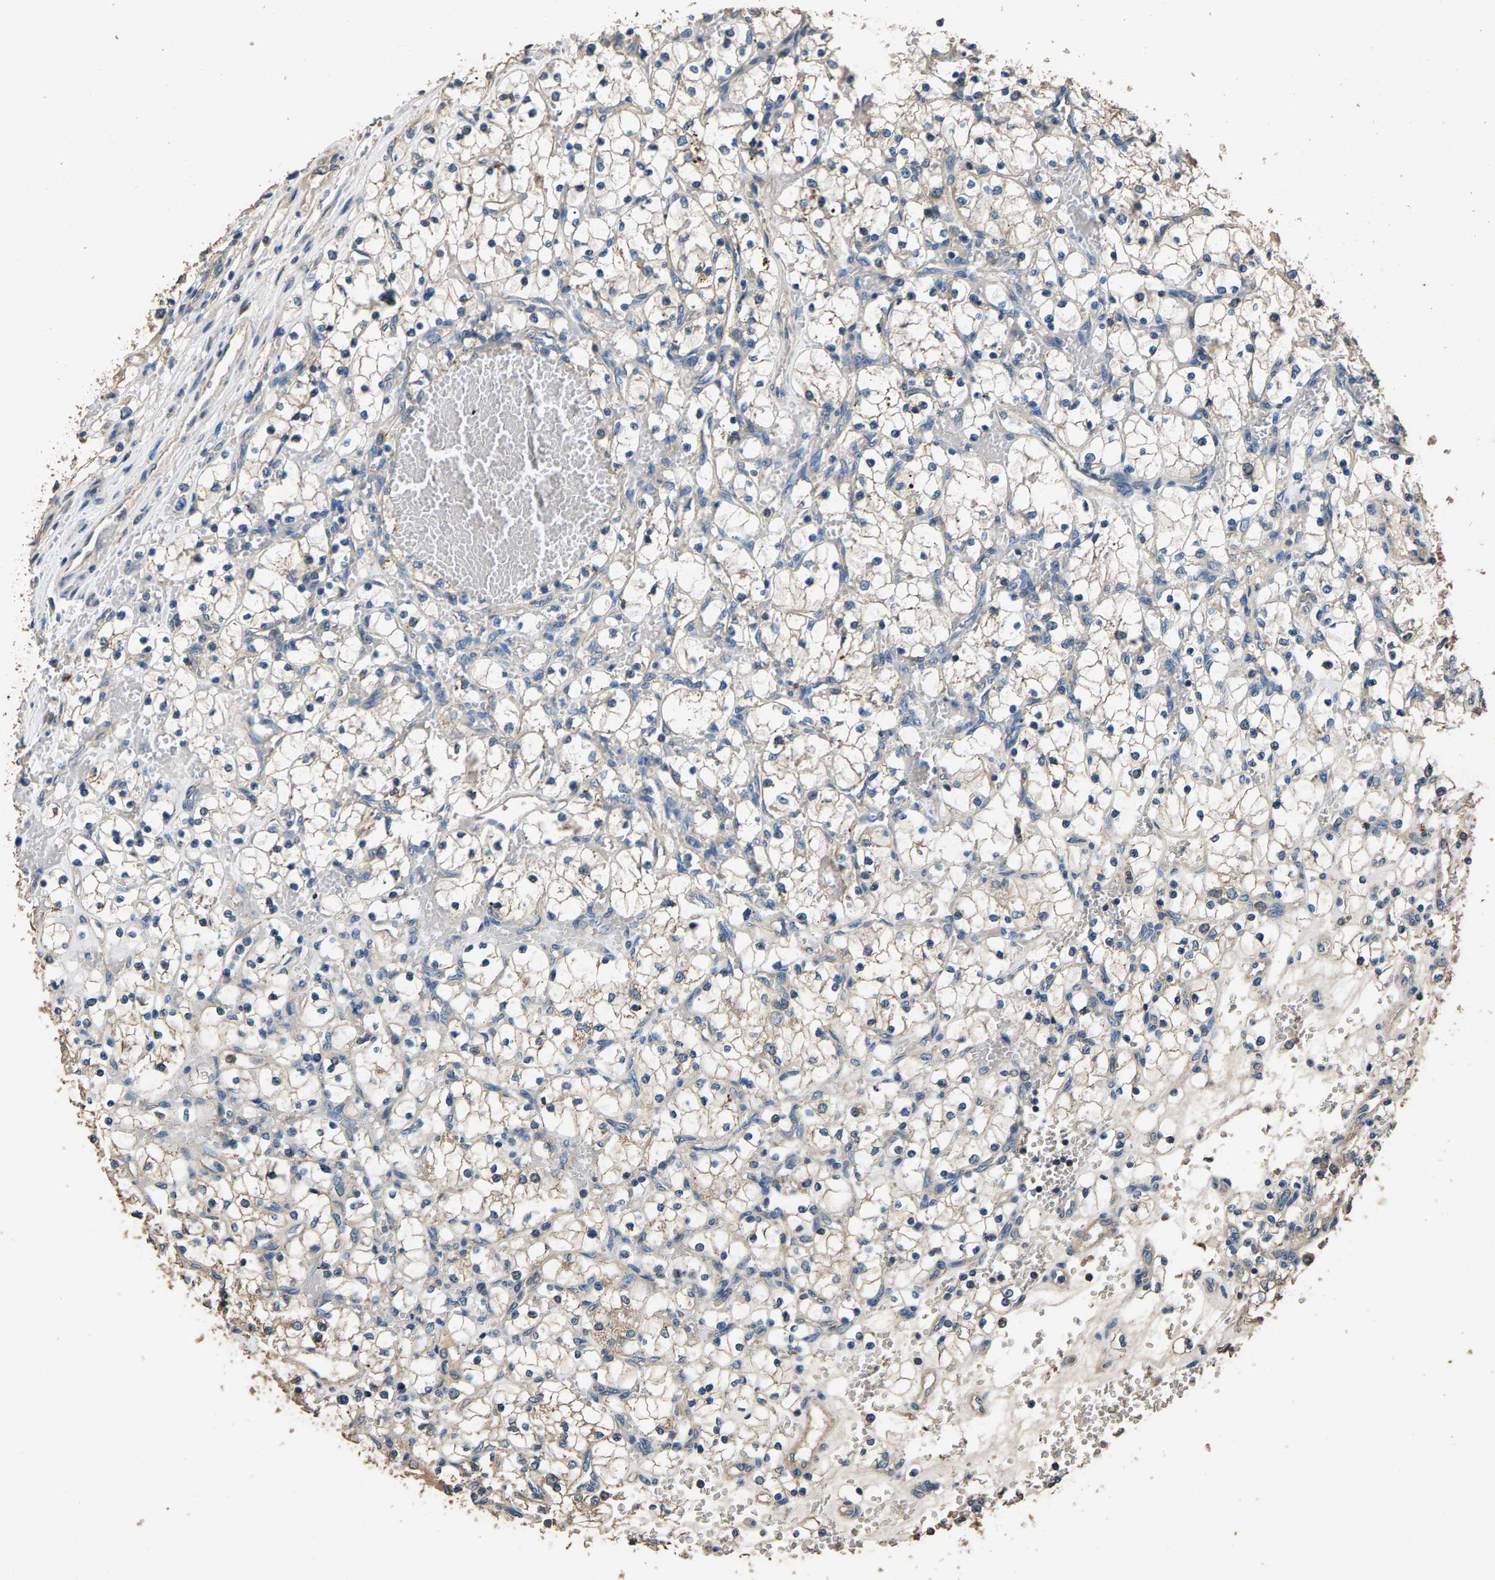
{"staining": {"intensity": "negative", "quantity": "none", "location": "none"}, "tissue": "renal cancer", "cell_type": "Tumor cells", "image_type": "cancer", "snomed": [{"axis": "morphology", "description": "Adenocarcinoma, NOS"}, {"axis": "topography", "description": "Kidney"}], "caption": "This is an immunohistochemistry micrograph of human renal cancer. There is no expression in tumor cells.", "gene": "MRPL27", "patient": {"sex": "female", "age": 69}}